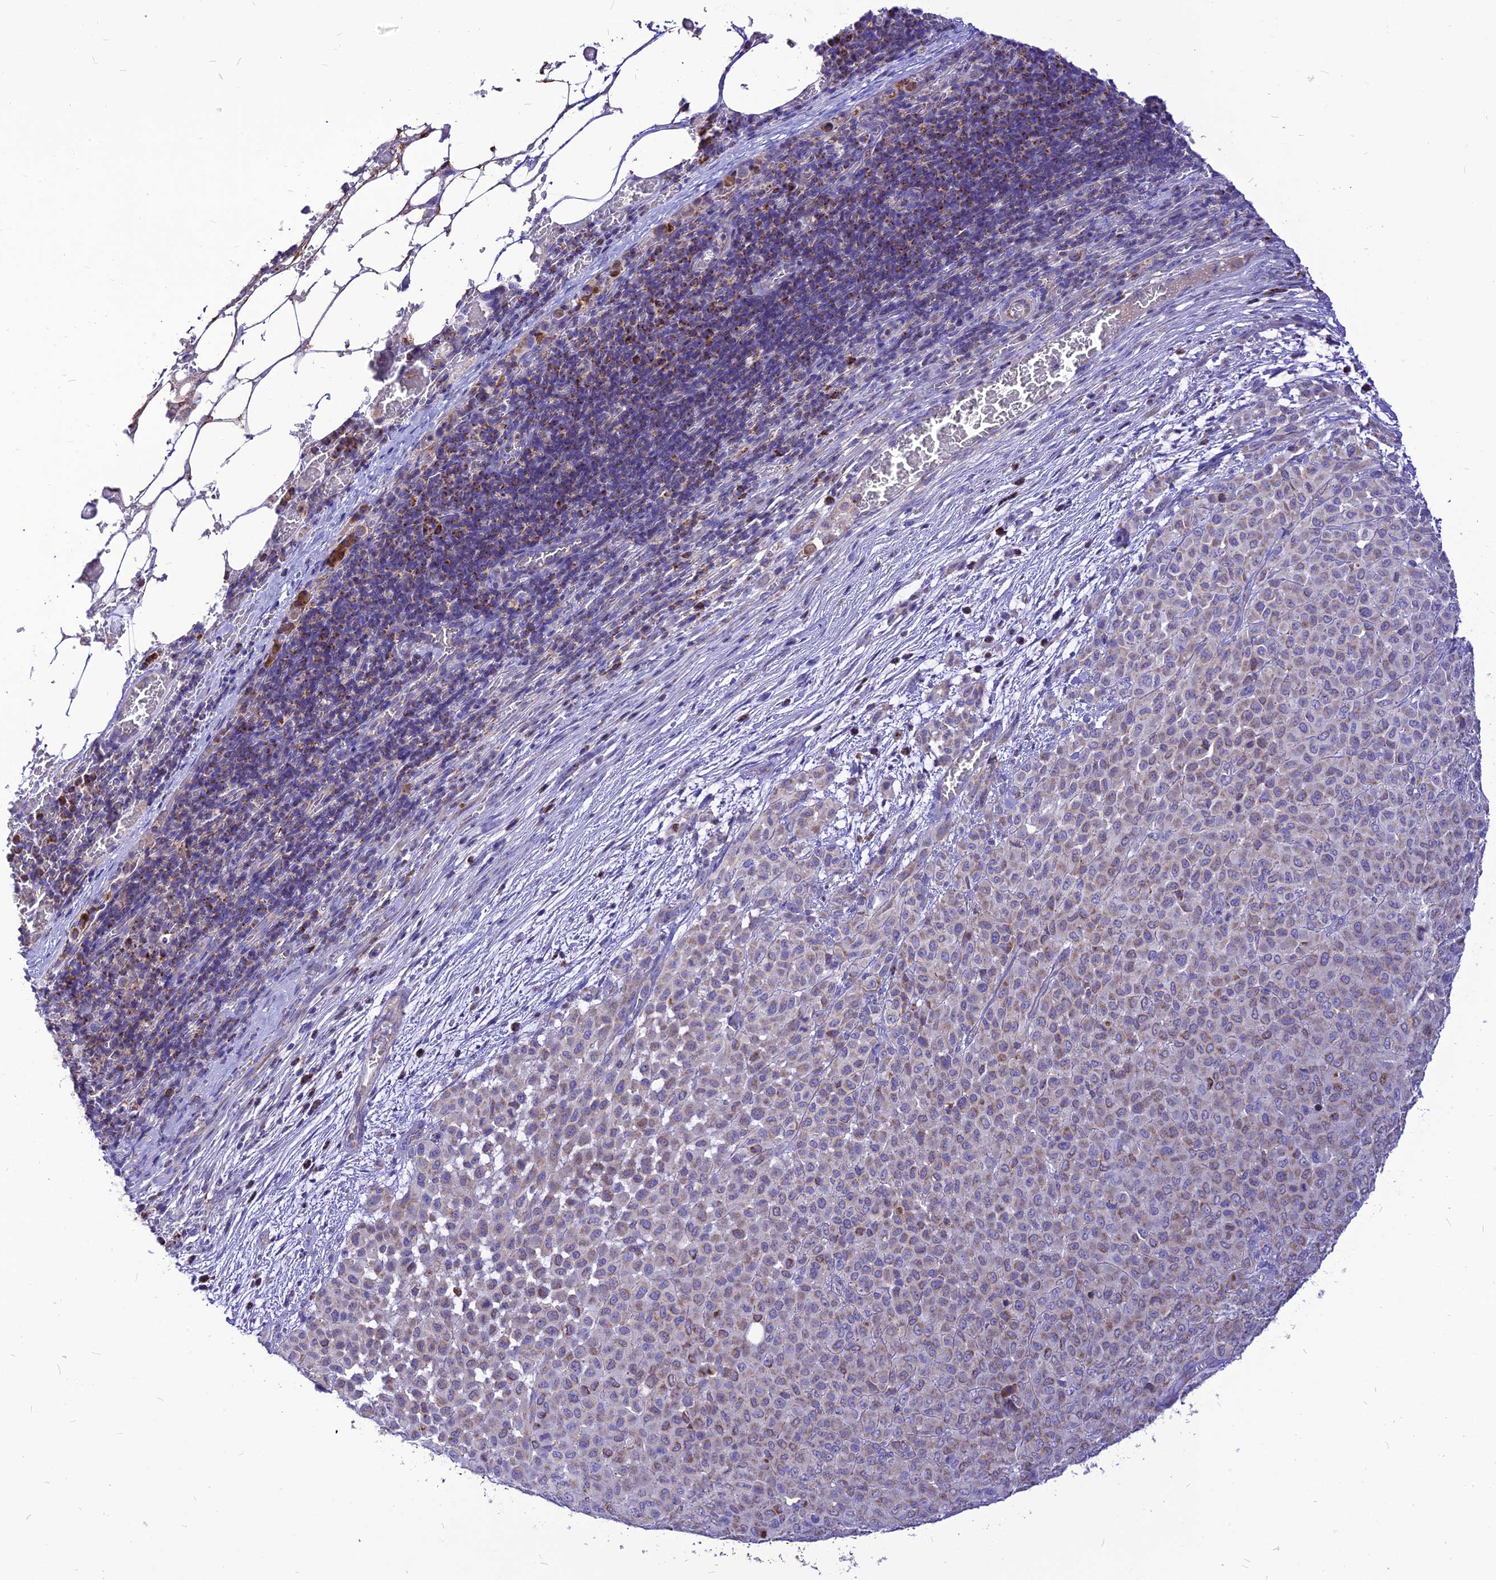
{"staining": {"intensity": "weak", "quantity": "25%-75%", "location": "cytoplasmic/membranous"}, "tissue": "melanoma", "cell_type": "Tumor cells", "image_type": "cancer", "snomed": [{"axis": "morphology", "description": "Malignant melanoma, Metastatic site"}, {"axis": "topography", "description": "Skin"}], "caption": "A low amount of weak cytoplasmic/membranous expression is appreciated in approximately 25%-75% of tumor cells in malignant melanoma (metastatic site) tissue. (Stains: DAB in brown, nuclei in blue, Microscopy: brightfield microscopy at high magnification).", "gene": "ECI1", "patient": {"sex": "female", "age": 81}}